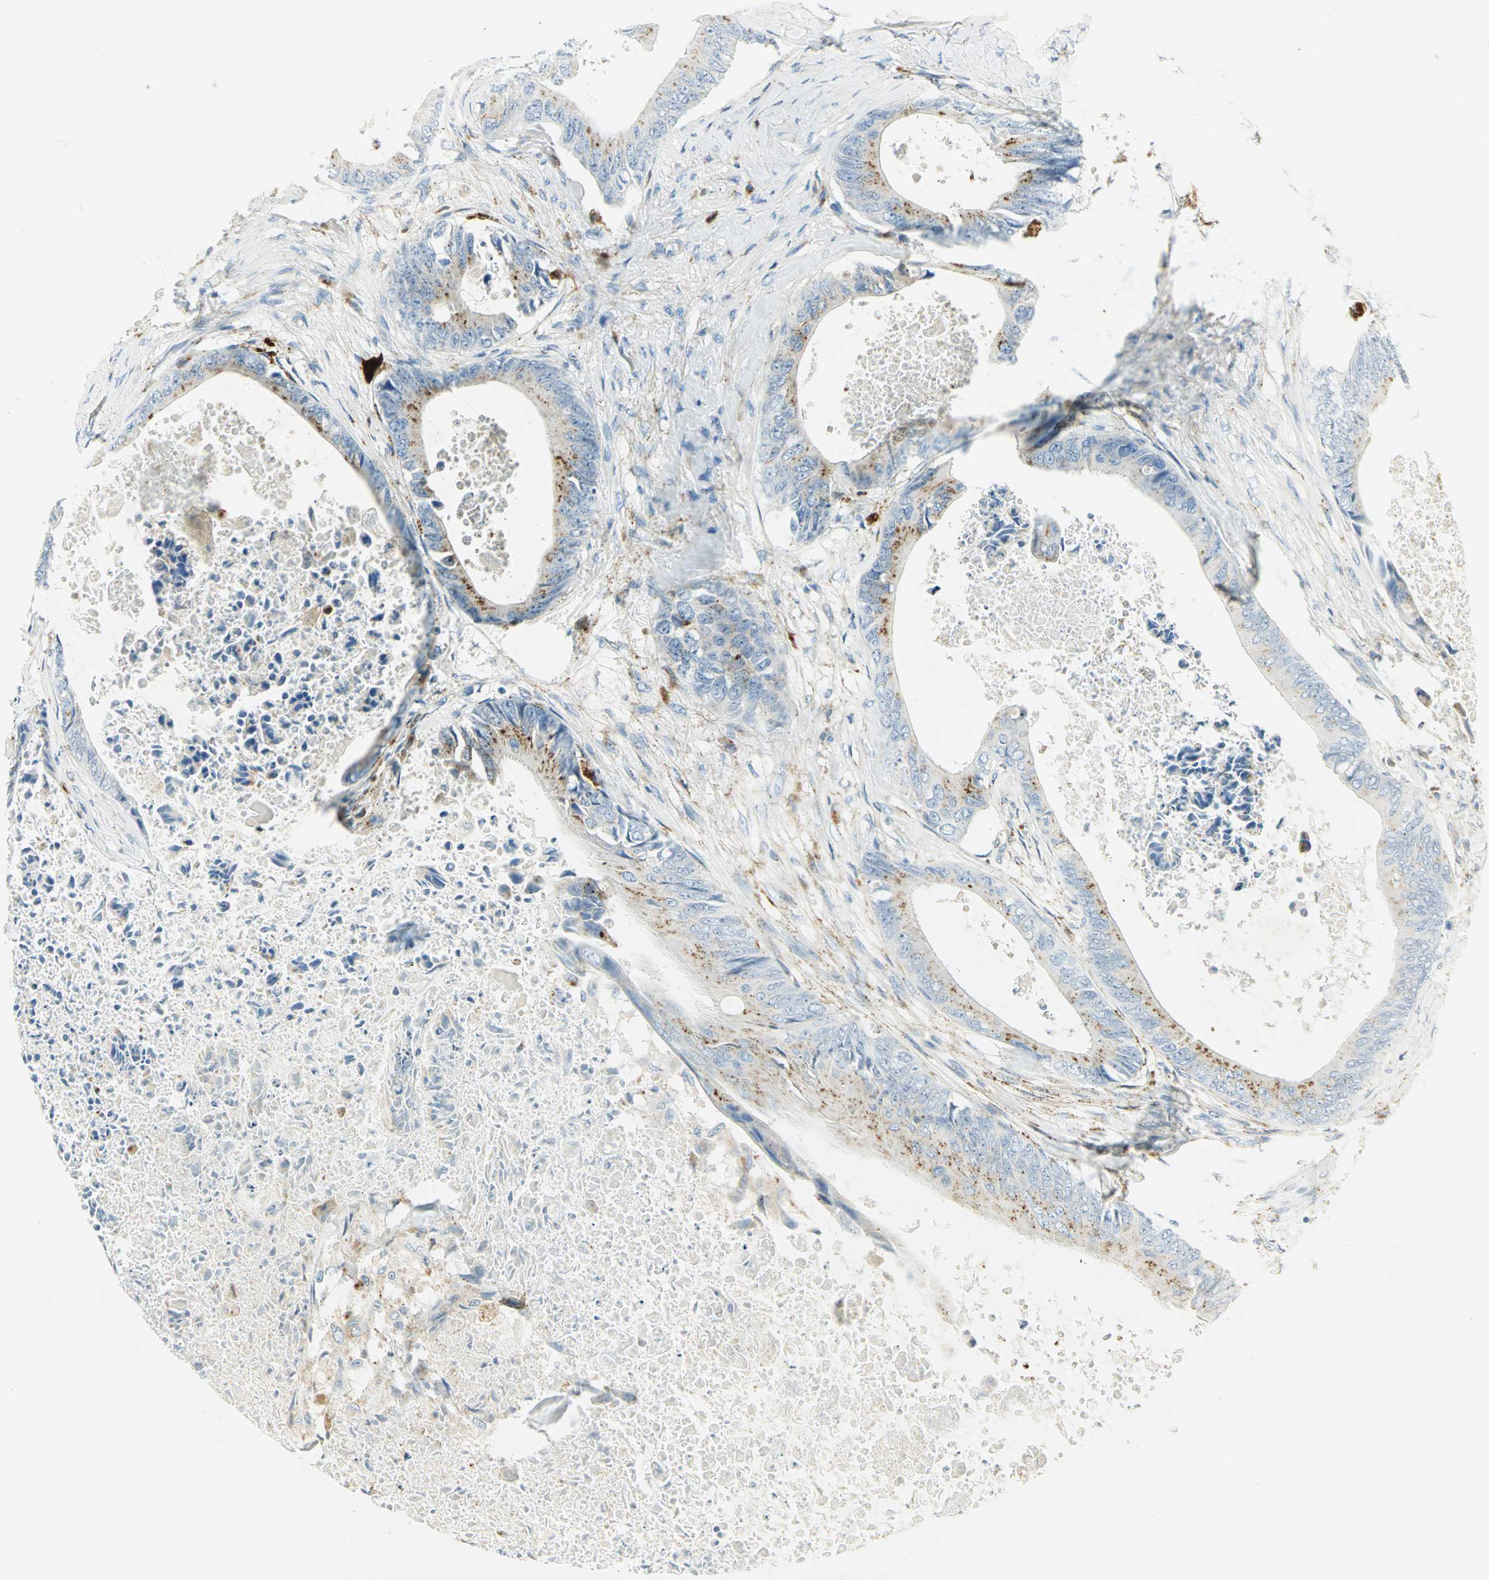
{"staining": {"intensity": "strong", "quantity": "<25%", "location": "cytoplasmic/membranous"}, "tissue": "colorectal cancer", "cell_type": "Tumor cells", "image_type": "cancer", "snomed": [{"axis": "morphology", "description": "Normal tissue, NOS"}, {"axis": "morphology", "description": "Adenocarcinoma, NOS"}, {"axis": "topography", "description": "Rectum"}, {"axis": "topography", "description": "Peripheral nerve tissue"}], "caption": "Immunohistochemical staining of colorectal cancer (adenocarcinoma) reveals medium levels of strong cytoplasmic/membranous staining in approximately <25% of tumor cells.", "gene": "ARSA", "patient": {"sex": "female", "age": 77}}